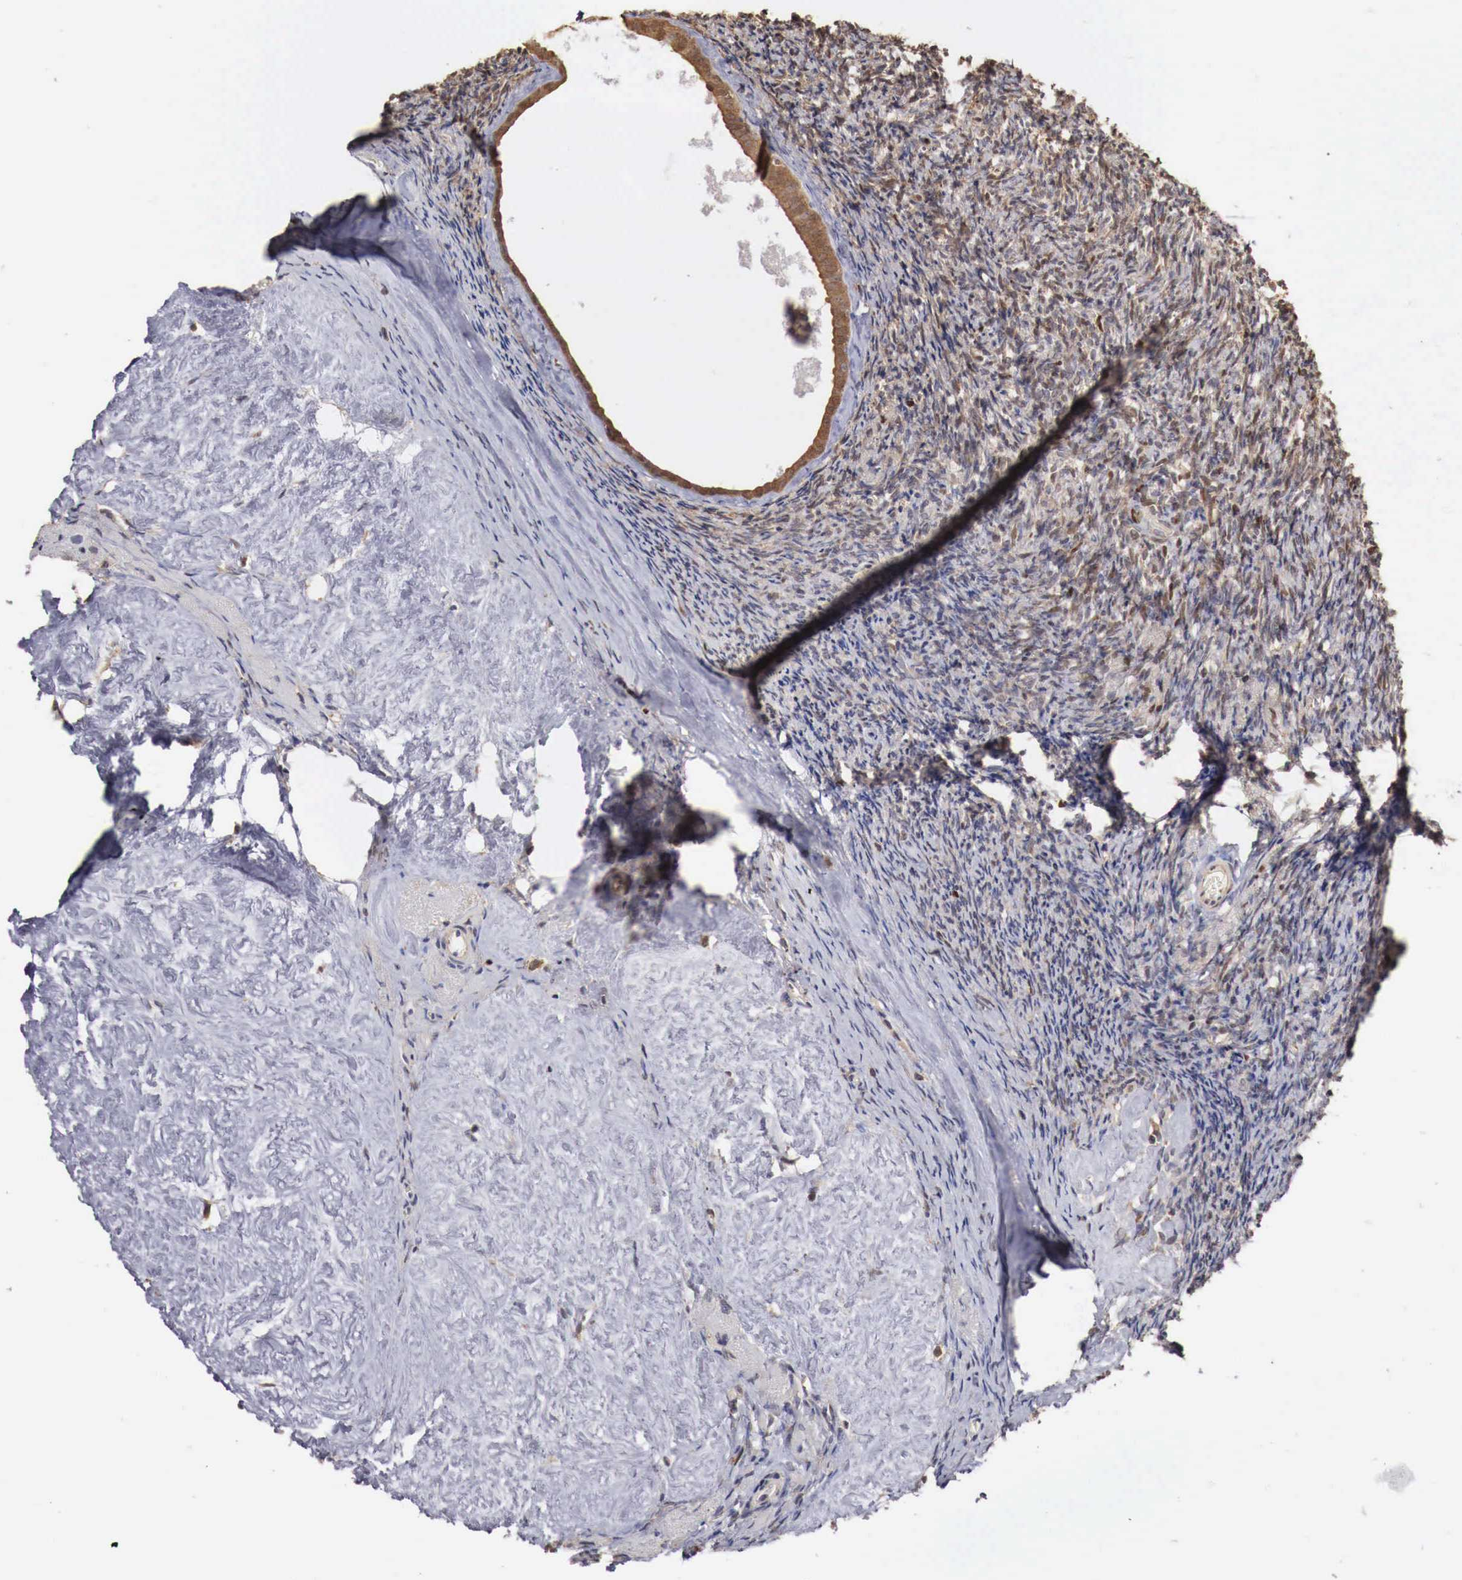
{"staining": {"intensity": "strong", "quantity": ">75%", "location": "nuclear"}, "tissue": "ovary", "cell_type": "Follicle cells", "image_type": "normal", "snomed": [{"axis": "morphology", "description": "Normal tissue, NOS"}, {"axis": "topography", "description": "Ovary"}], "caption": "Follicle cells exhibit high levels of strong nuclear expression in about >75% of cells in unremarkable ovary.", "gene": "KHDRBS2", "patient": {"sex": "female", "age": 53}}